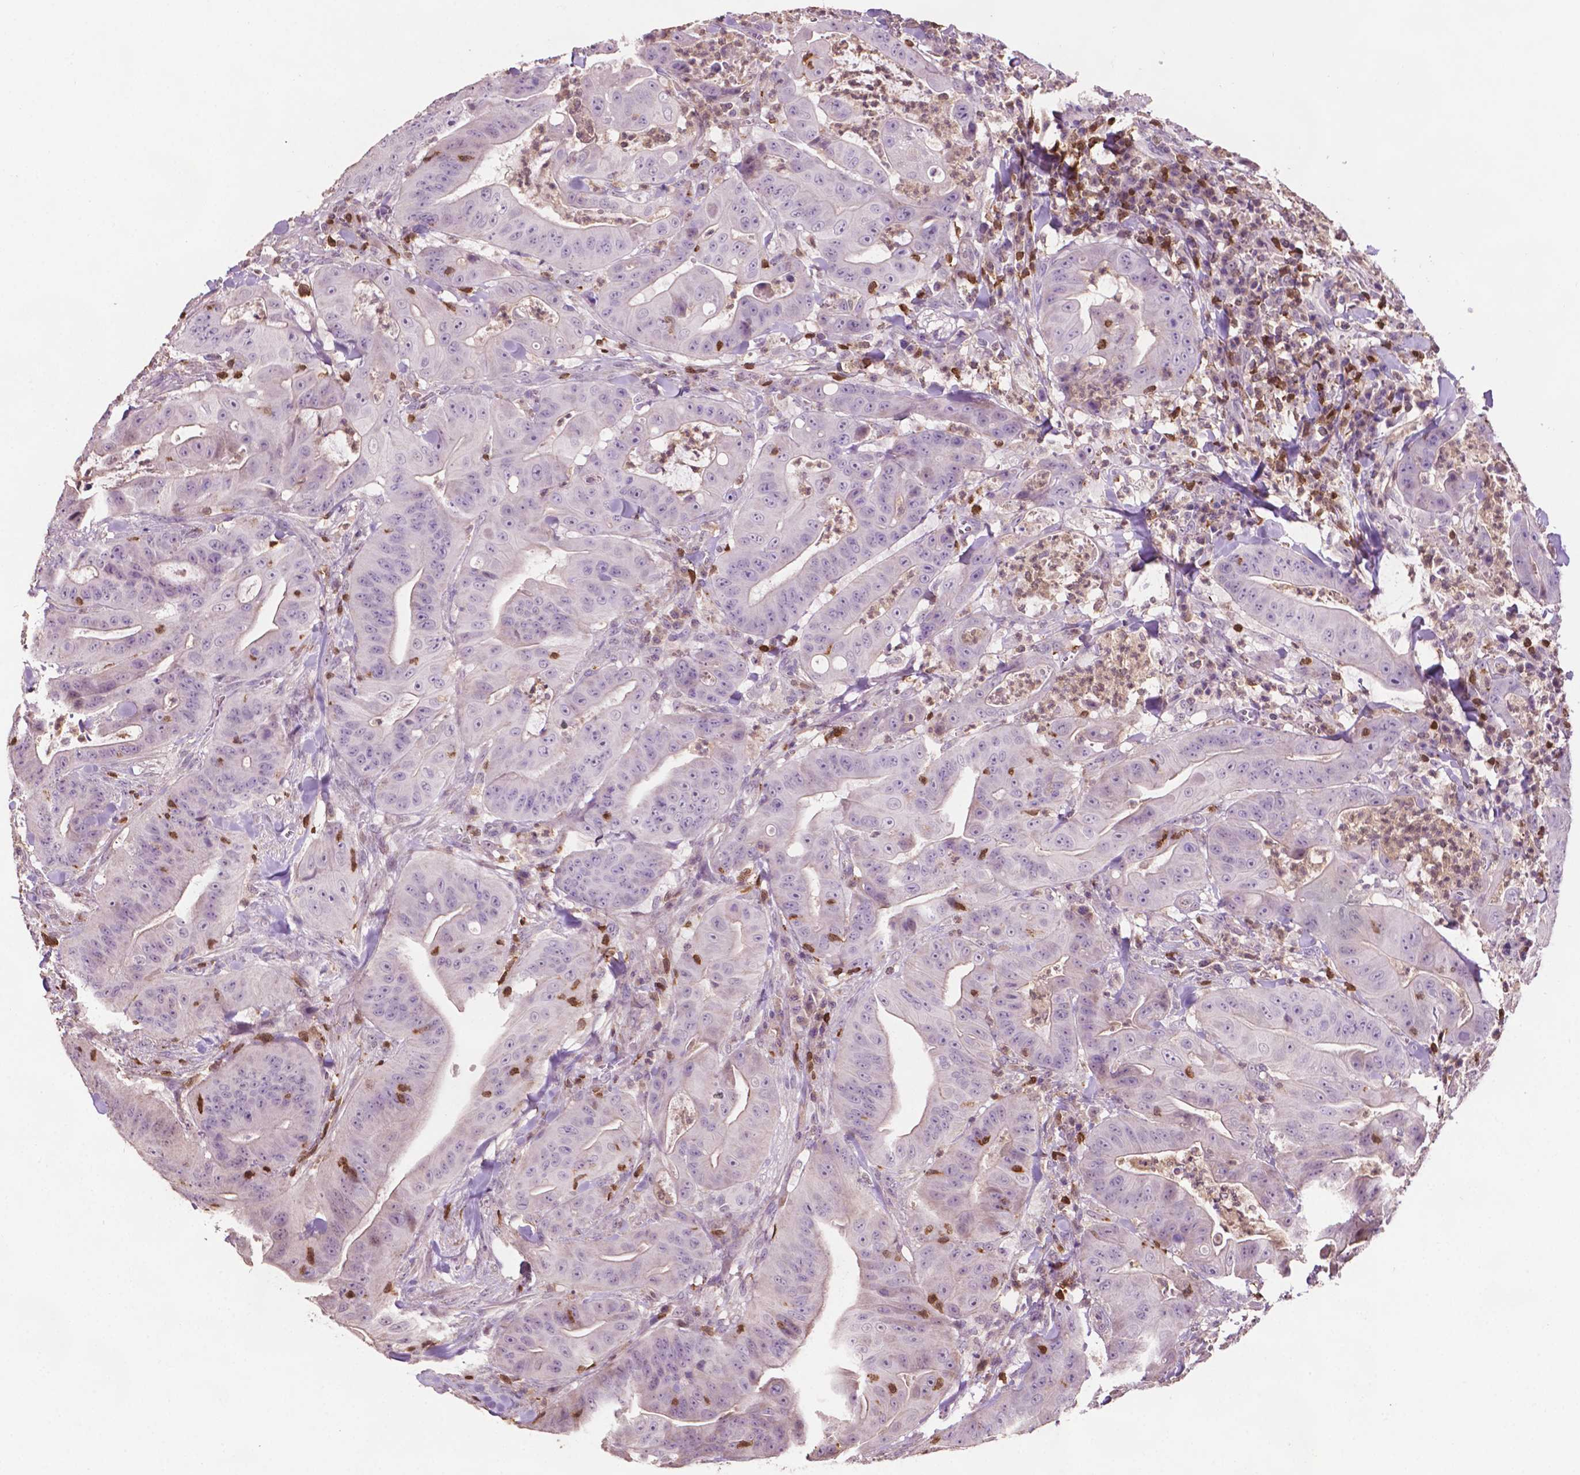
{"staining": {"intensity": "negative", "quantity": "none", "location": "none"}, "tissue": "colorectal cancer", "cell_type": "Tumor cells", "image_type": "cancer", "snomed": [{"axis": "morphology", "description": "Adenocarcinoma, NOS"}, {"axis": "topography", "description": "Colon"}], "caption": "An immunohistochemistry image of colorectal cancer (adenocarcinoma) is shown. There is no staining in tumor cells of colorectal cancer (adenocarcinoma). The staining was performed using DAB to visualize the protein expression in brown, while the nuclei were stained in blue with hematoxylin (Magnification: 20x).", "gene": "TBC1D10C", "patient": {"sex": "male", "age": 33}}